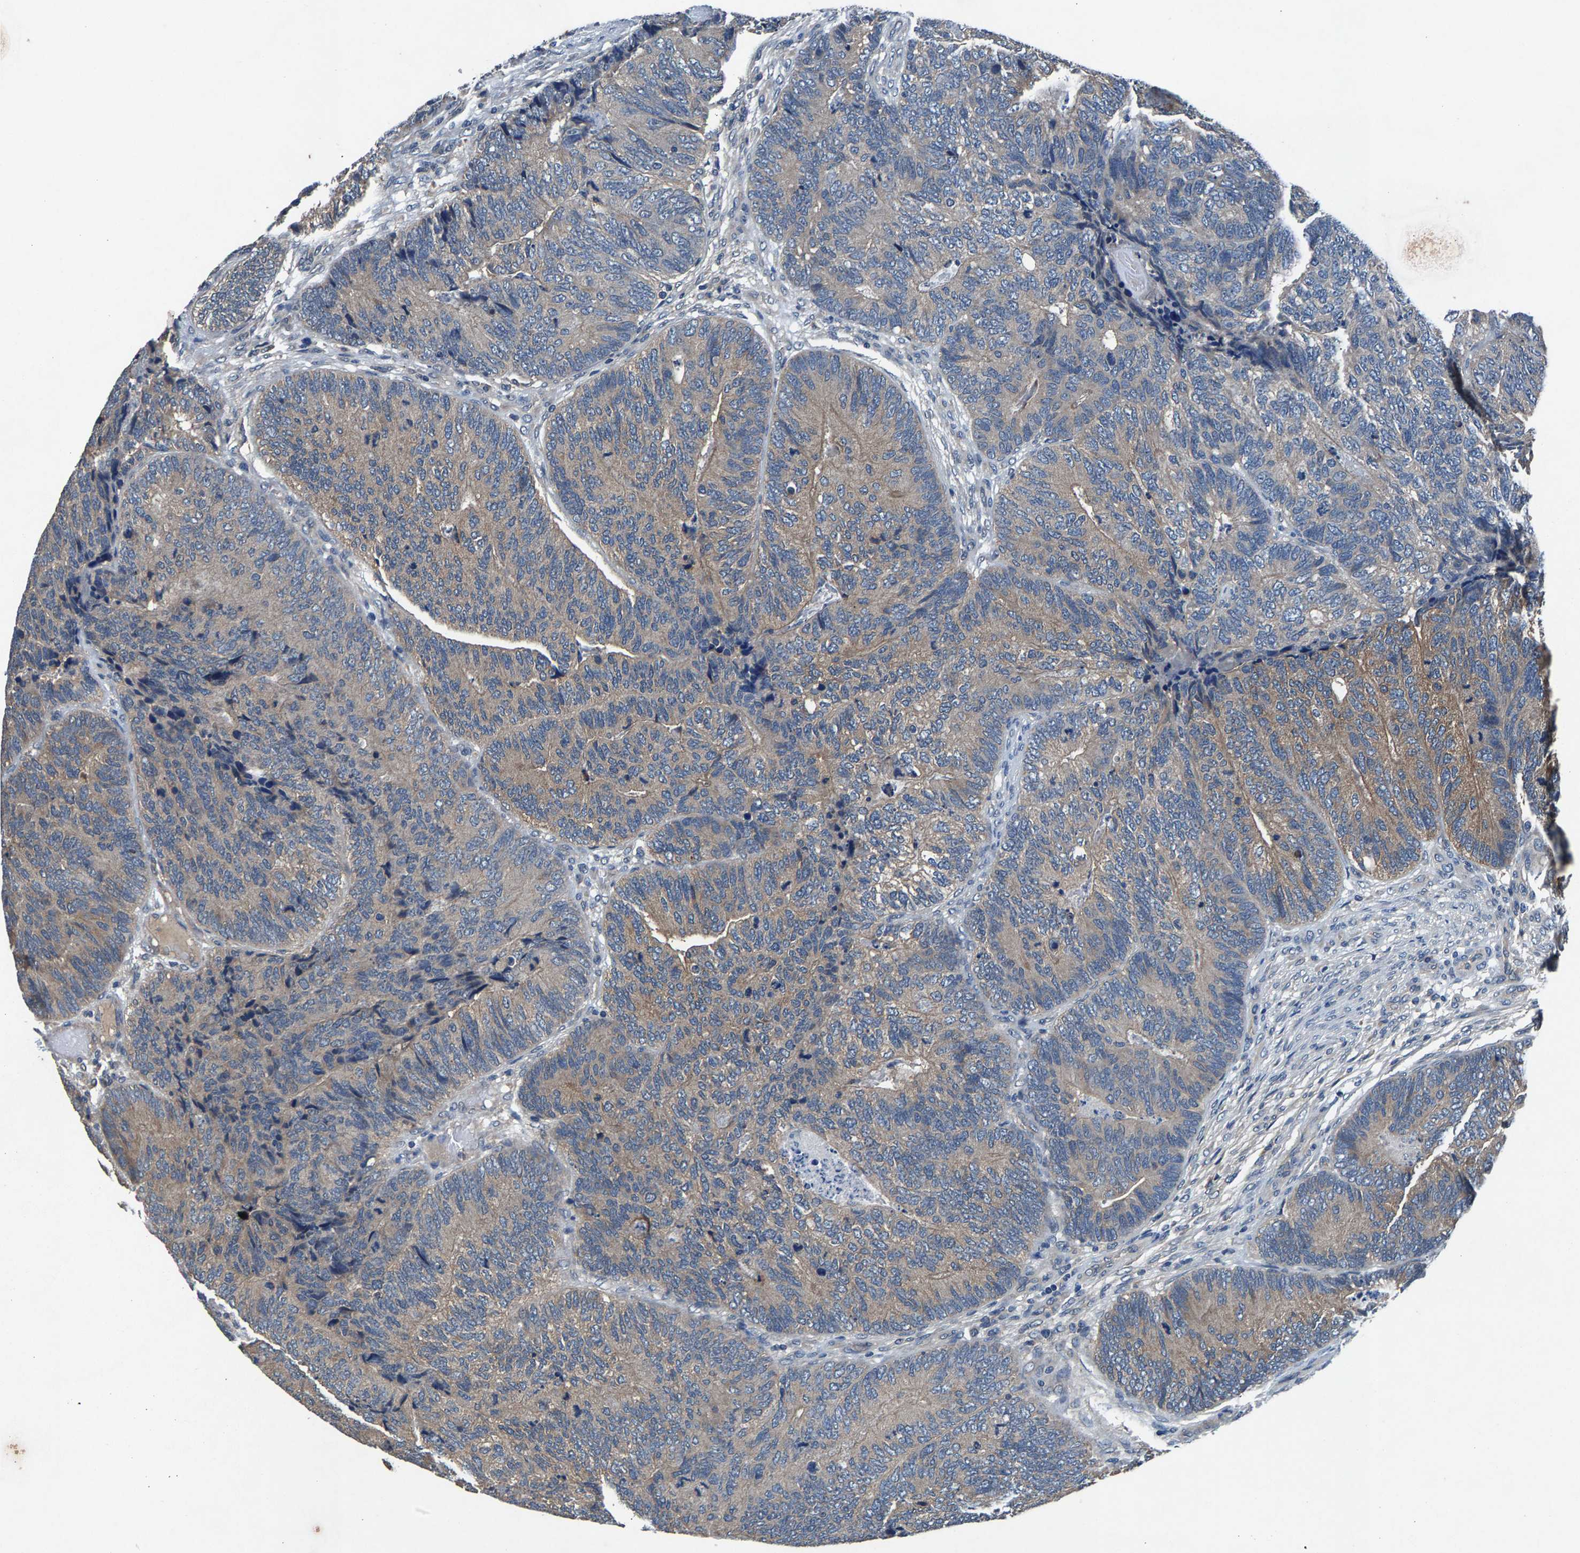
{"staining": {"intensity": "weak", "quantity": "25%-75%", "location": "cytoplasmic/membranous"}, "tissue": "colorectal cancer", "cell_type": "Tumor cells", "image_type": "cancer", "snomed": [{"axis": "morphology", "description": "Adenocarcinoma, NOS"}, {"axis": "topography", "description": "Colon"}], "caption": "High-power microscopy captured an immunohistochemistry (IHC) histopathology image of colorectal cancer, revealing weak cytoplasmic/membranous staining in approximately 25%-75% of tumor cells.", "gene": "PRXL2C", "patient": {"sex": "female", "age": 67}}